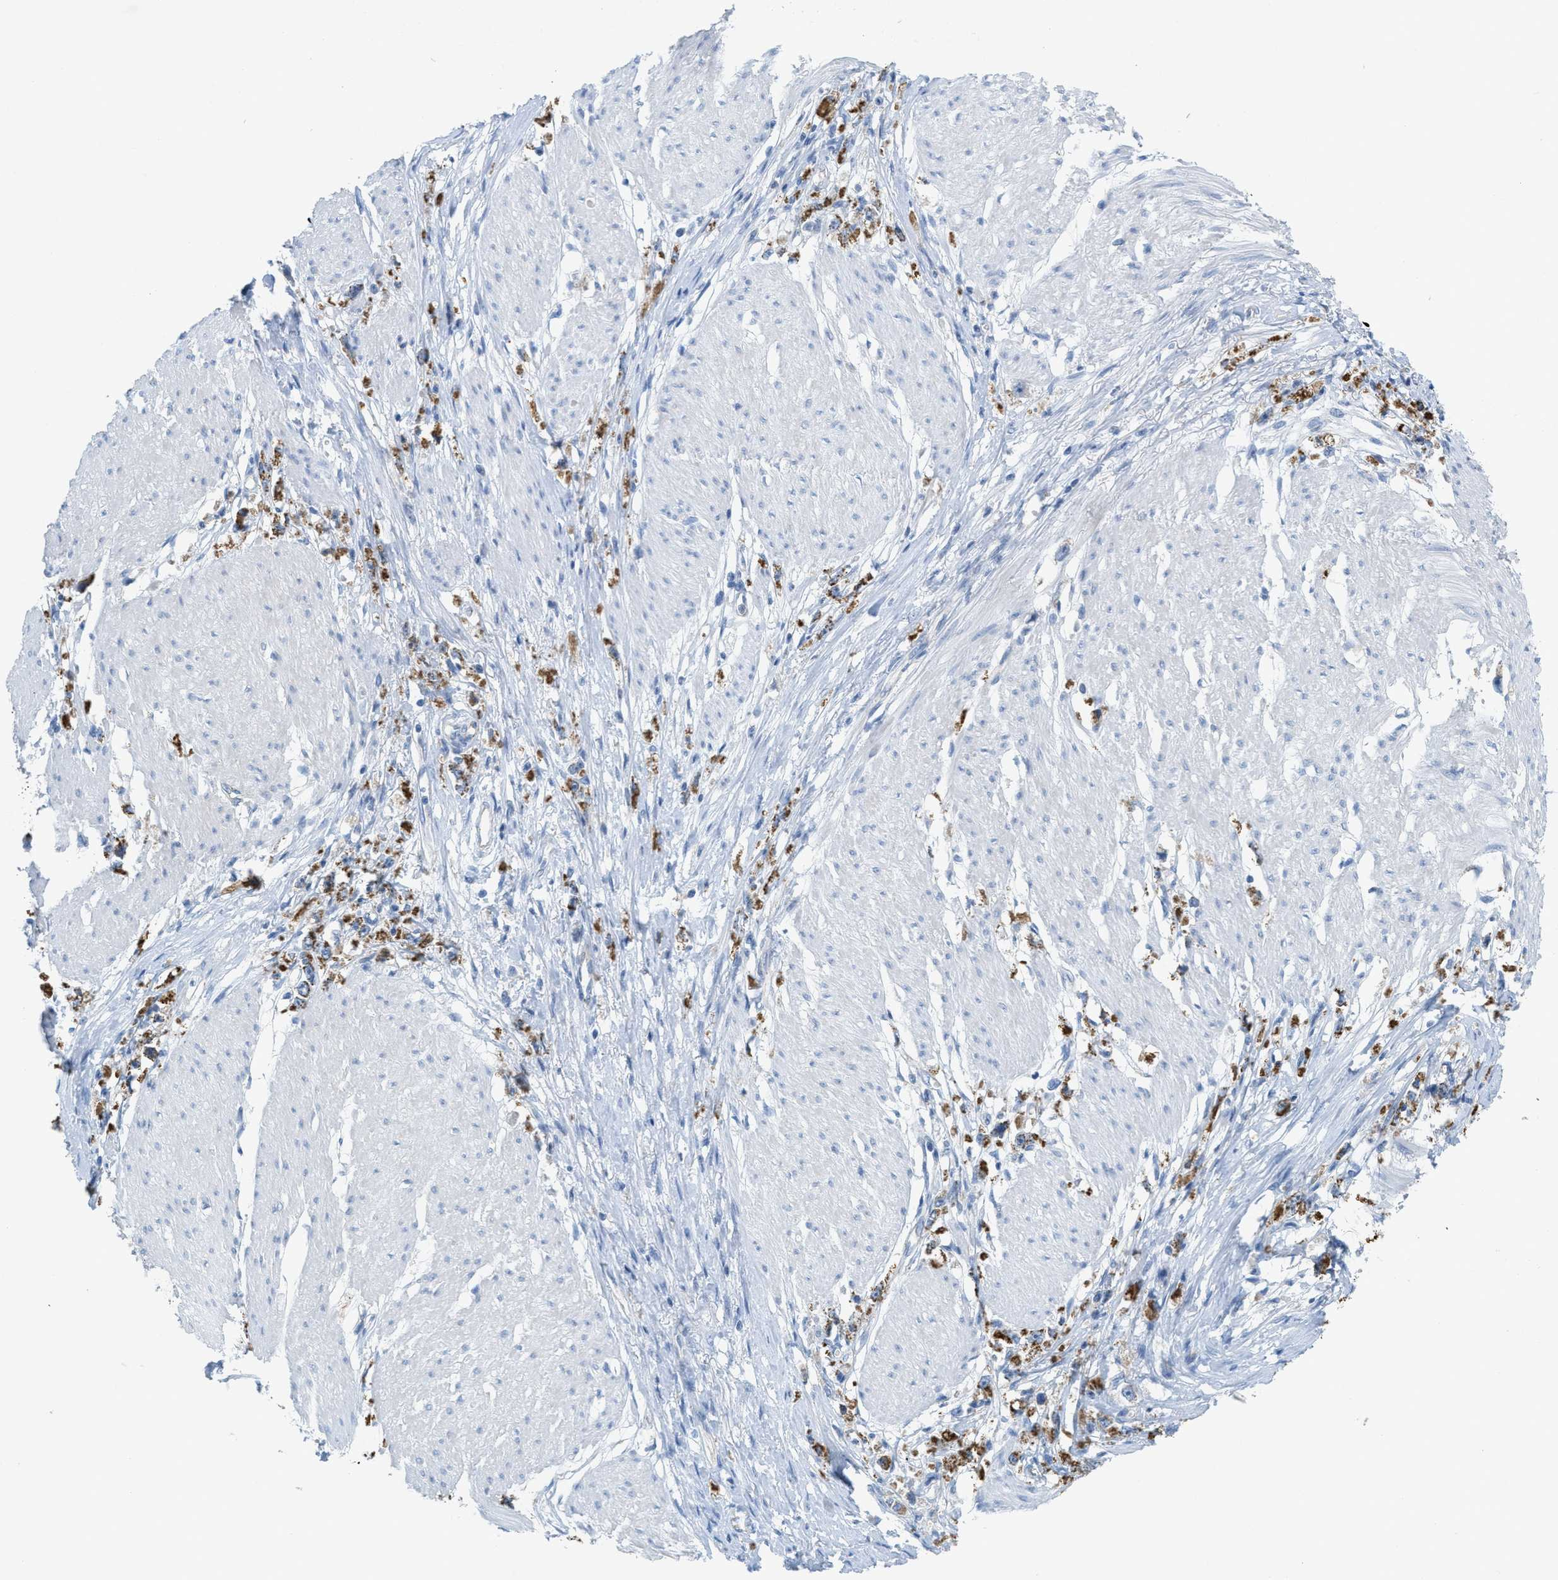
{"staining": {"intensity": "moderate", "quantity": ">75%", "location": "cytoplasmic/membranous"}, "tissue": "stomach cancer", "cell_type": "Tumor cells", "image_type": "cancer", "snomed": [{"axis": "morphology", "description": "Adenocarcinoma, NOS"}, {"axis": "topography", "description": "Stomach"}], "caption": "The photomicrograph demonstrates a brown stain indicating the presence of a protein in the cytoplasmic/membranous of tumor cells in adenocarcinoma (stomach).", "gene": "CRB3", "patient": {"sex": "female", "age": 59}}